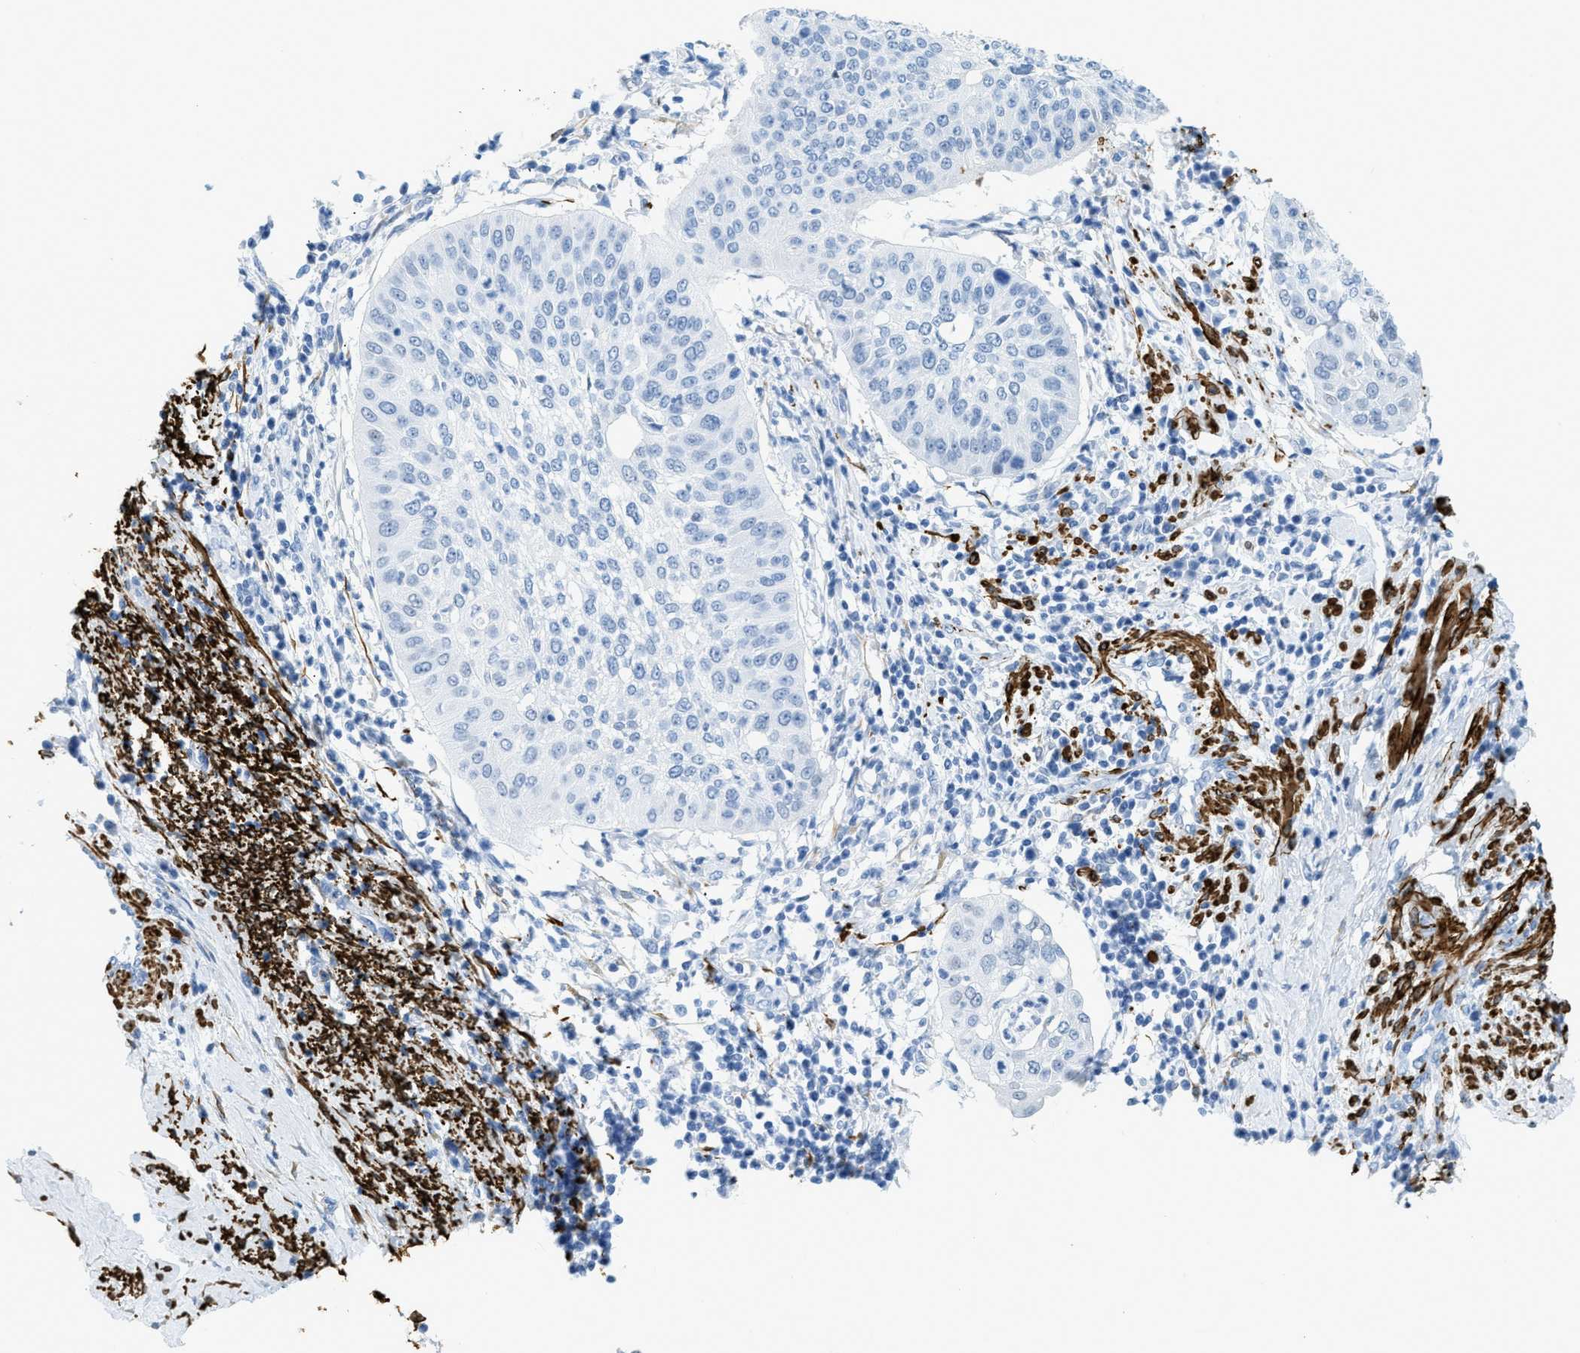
{"staining": {"intensity": "negative", "quantity": "none", "location": "none"}, "tissue": "cervical cancer", "cell_type": "Tumor cells", "image_type": "cancer", "snomed": [{"axis": "morphology", "description": "Normal tissue, NOS"}, {"axis": "morphology", "description": "Squamous cell carcinoma, NOS"}, {"axis": "topography", "description": "Cervix"}], "caption": "Squamous cell carcinoma (cervical) was stained to show a protein in brown. There is no significant staining in tumor cells.", "gene": "DES", "patient": {"sex": "female", "age": 39}}